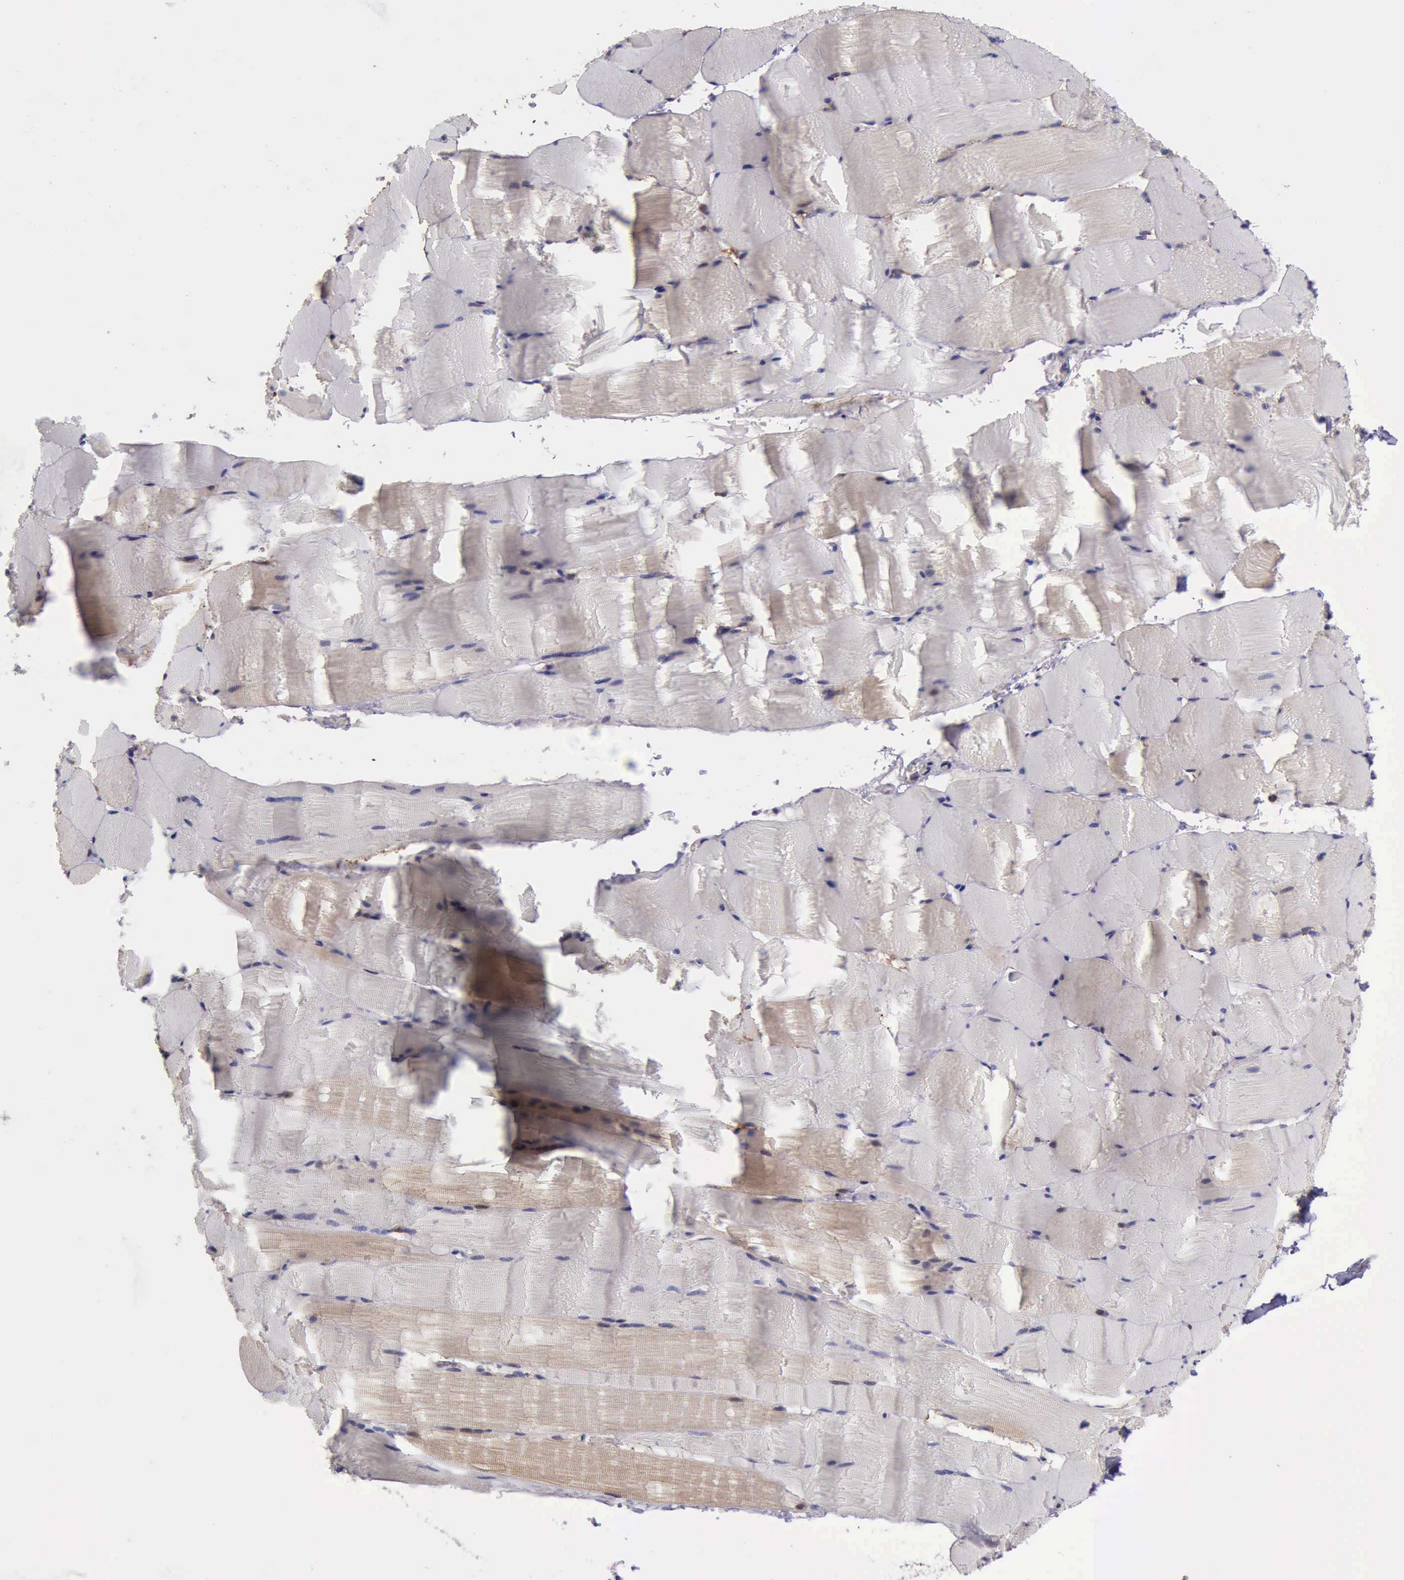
{"staining": {"intensity": "weak", "quantity": "25%-75%", "location": "cytoplasmic/membranous"}, "tissue": "skeletal muscle", "cell_type": "Myocytes", "image_type": "normal", "snomed": [{"axis": "morphology", "description": "Normal tissue, NOS"}, {"axis": "topography", "description": "Skeletal muscle"}], "caption": "Immunohistochemical staining of unremarkable human skeletal muscle demonstrates weak cytoplasmic/membranous protein positivity in approximately 25%-75% of myocytes. (IHC, brightfield microscopy, high magnification).", "gene": "TXN2", "patient": {"sex": "male", "age": 62}}